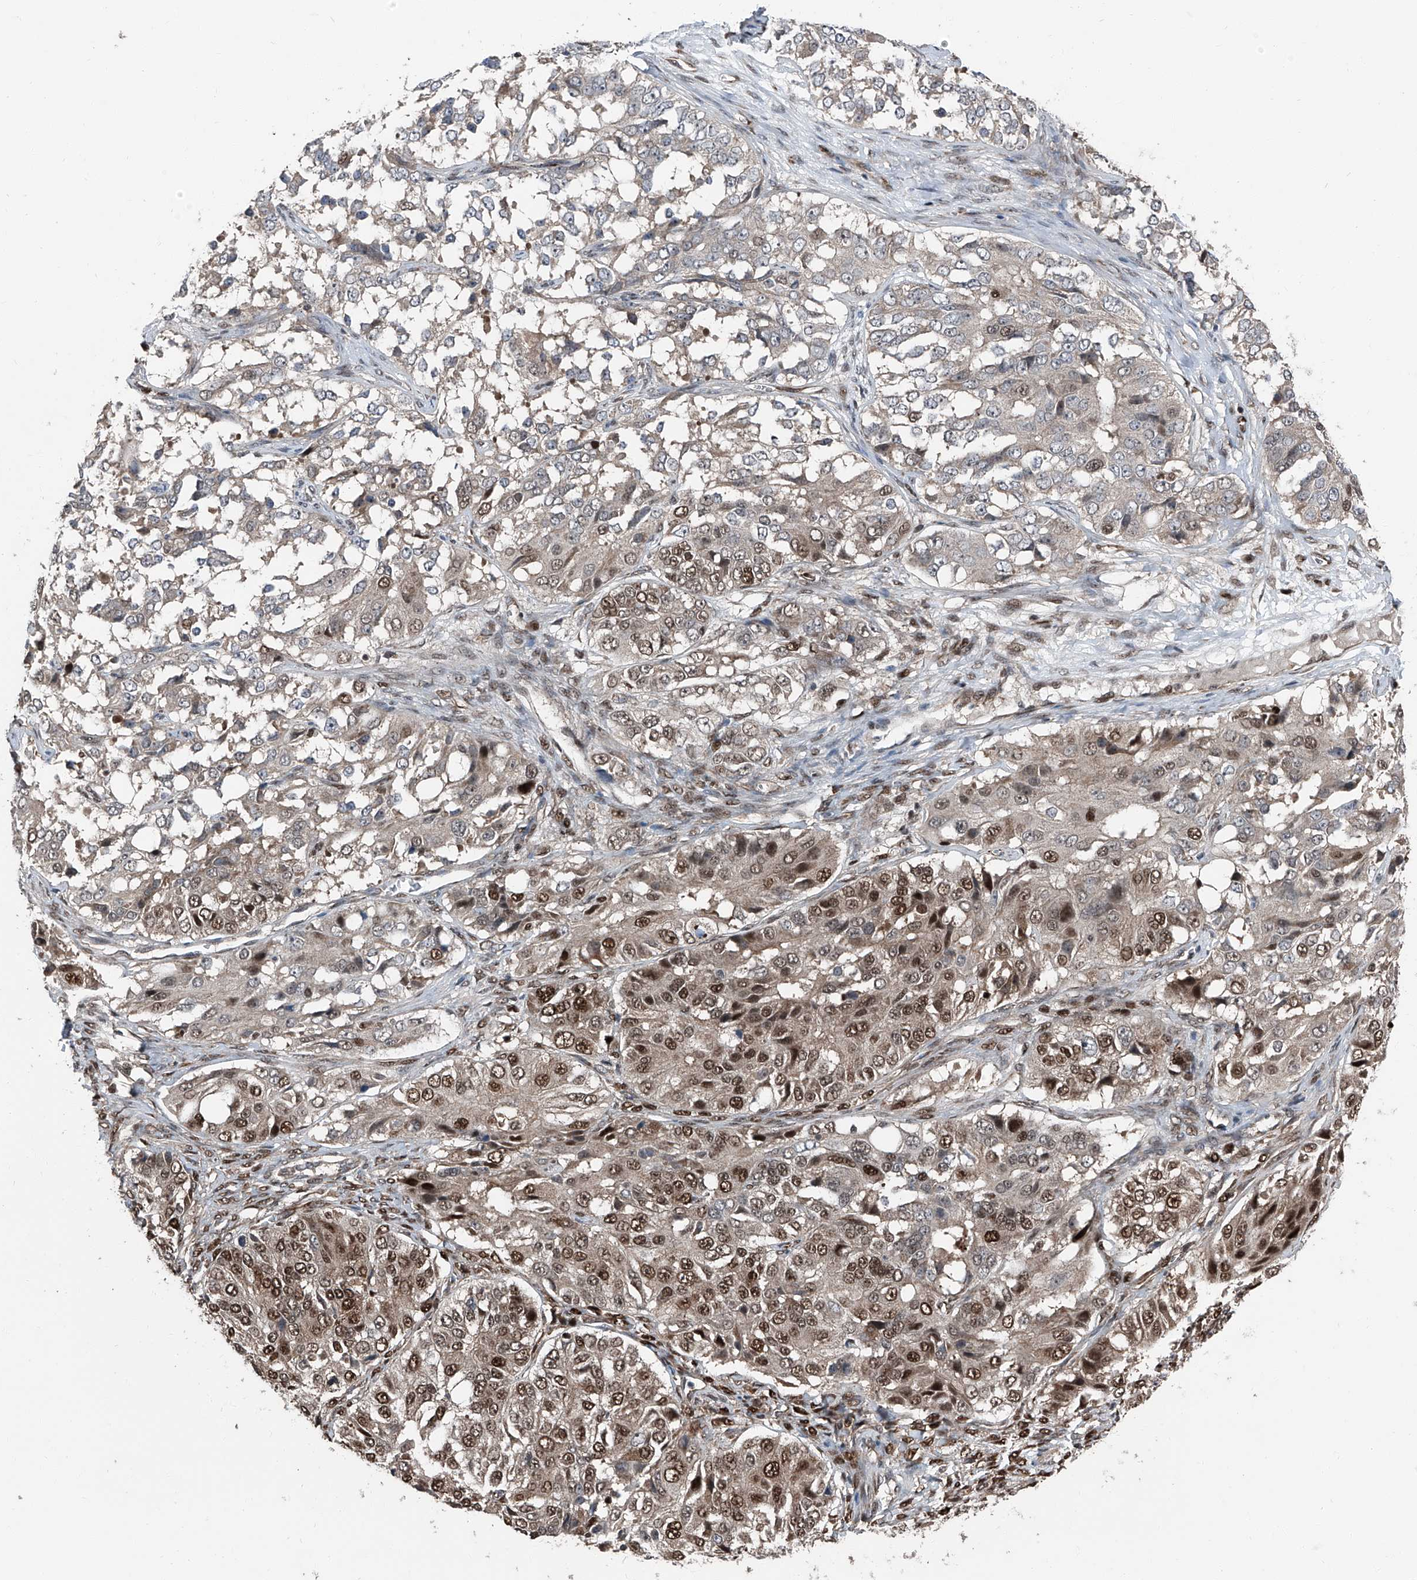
{"staining": {"intensity": "moderate", "quantity": "25%-75%", "location": "nuclear"}, "tissue": "ovarian cancer", "cell_type": "Tumor cells", "image_type": "cancer", "snomed": [{"axis": "morphology", "description": "Carcinoma, endometroid"}, {"axis": "topography", "description": "Ovary"}], "caption": "A brown stain highlights moderate nuclear staining of a protein in human ovarian cancer tumor cells. The staining is performed using DAB brown chromogen to label protein expression. The nuclei are counter-stained blue using hematoxylin.", "gene": "FKBP5", "patient": {"sex": "female", "age": 51}}